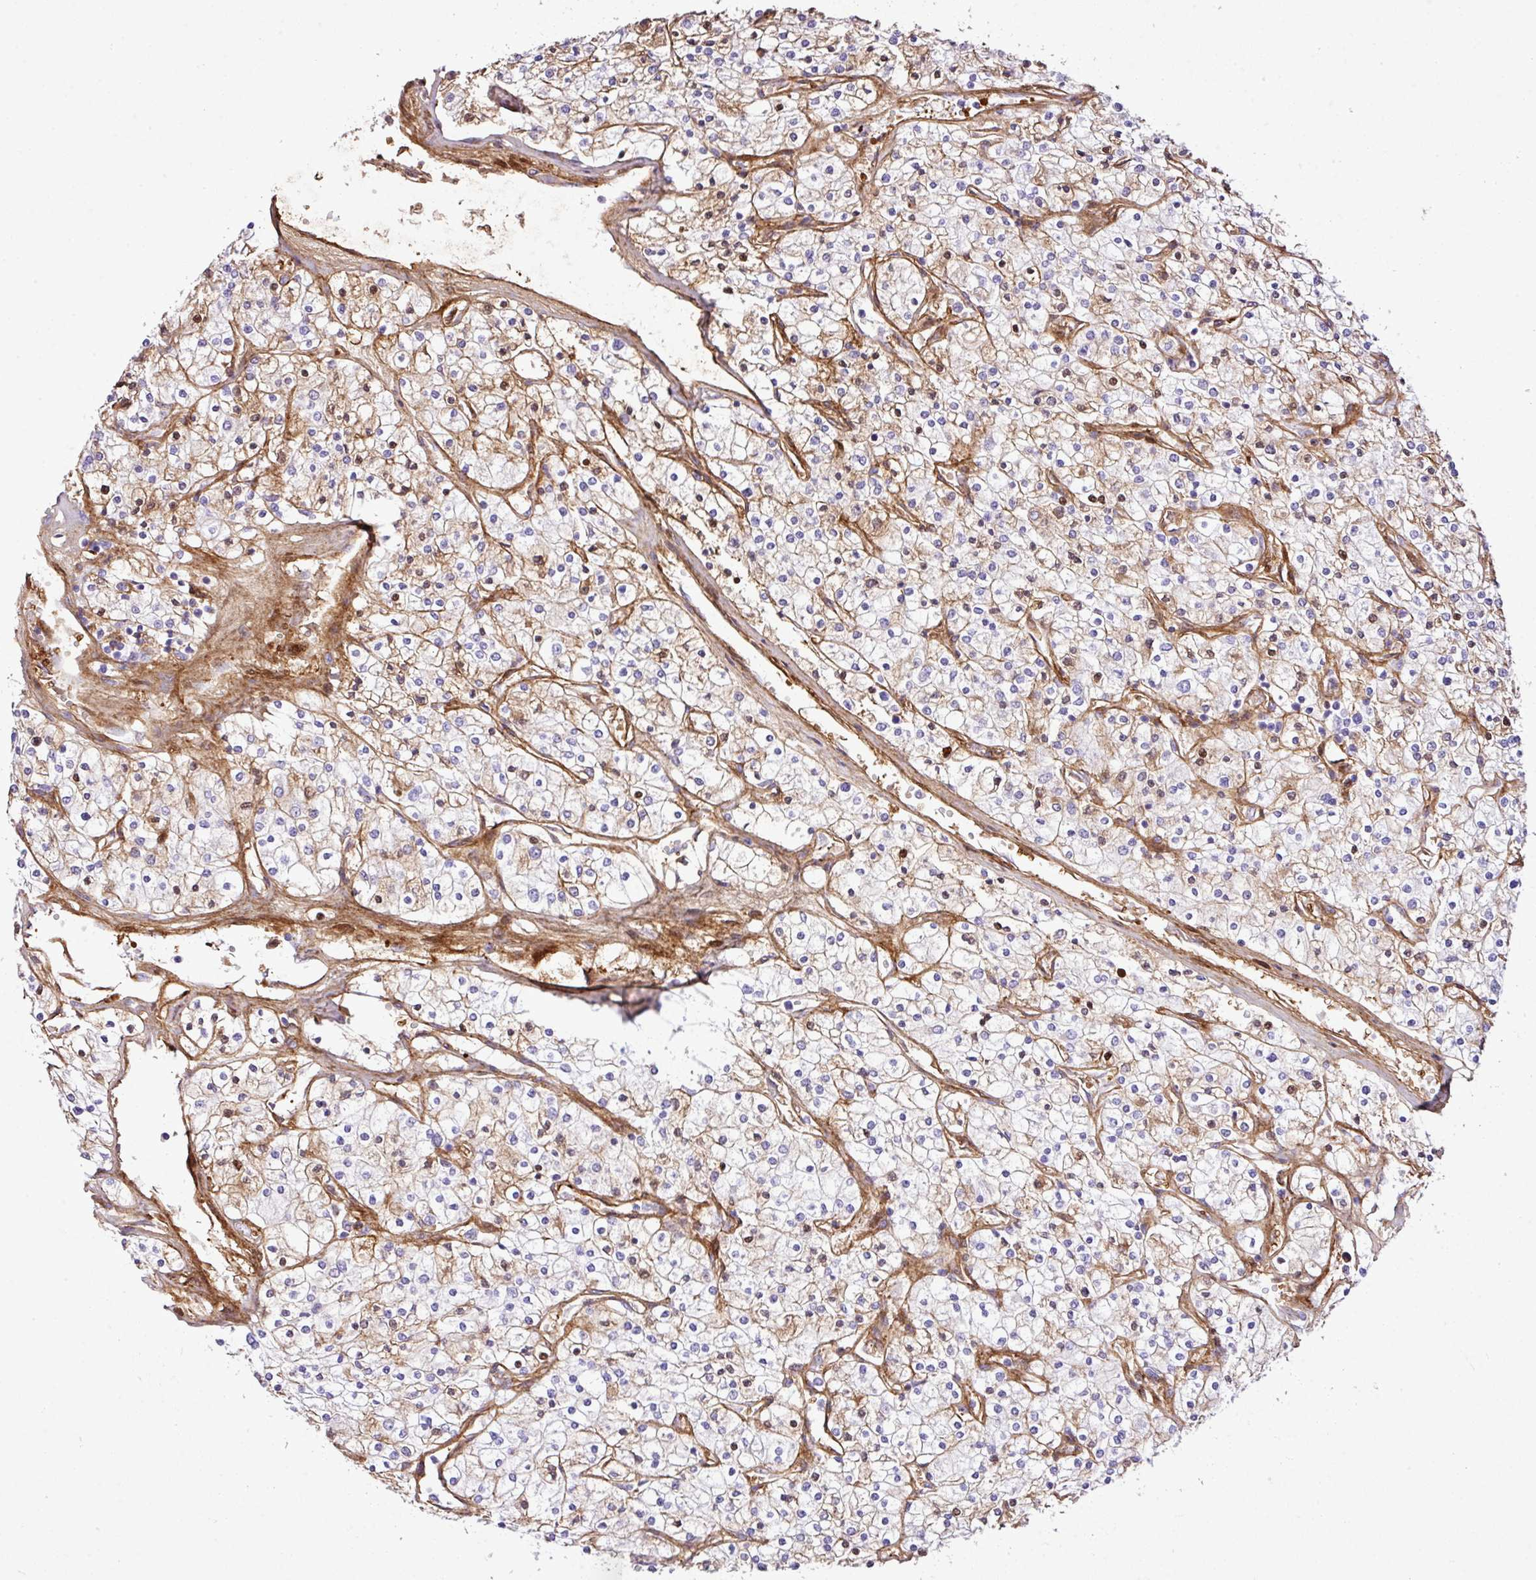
{"staining": {"intensity": "weak", "quantity": "25%-75%", "location": "cytoplasmic/membranous"}, "tissue": "renal cancer", "cell_type": "Tumor cells", "image_type": "cancer", "snomed": [{"axis": "morphology", "description": "Adenocarcinoma, NOS"}, {"axis": "topography", "description": "Kidney"}], "caption": "IHC (DAB) staining of human renal cancer (adenocarcinoma) shows weak cytoplasmic/membranous protein expression in about 25%-75% of tumor cells. (DAB IHC with brightfield microscopy, high magnification).", "gene": "CTXN2", "patient": {"sex": "male", "age": 80}}